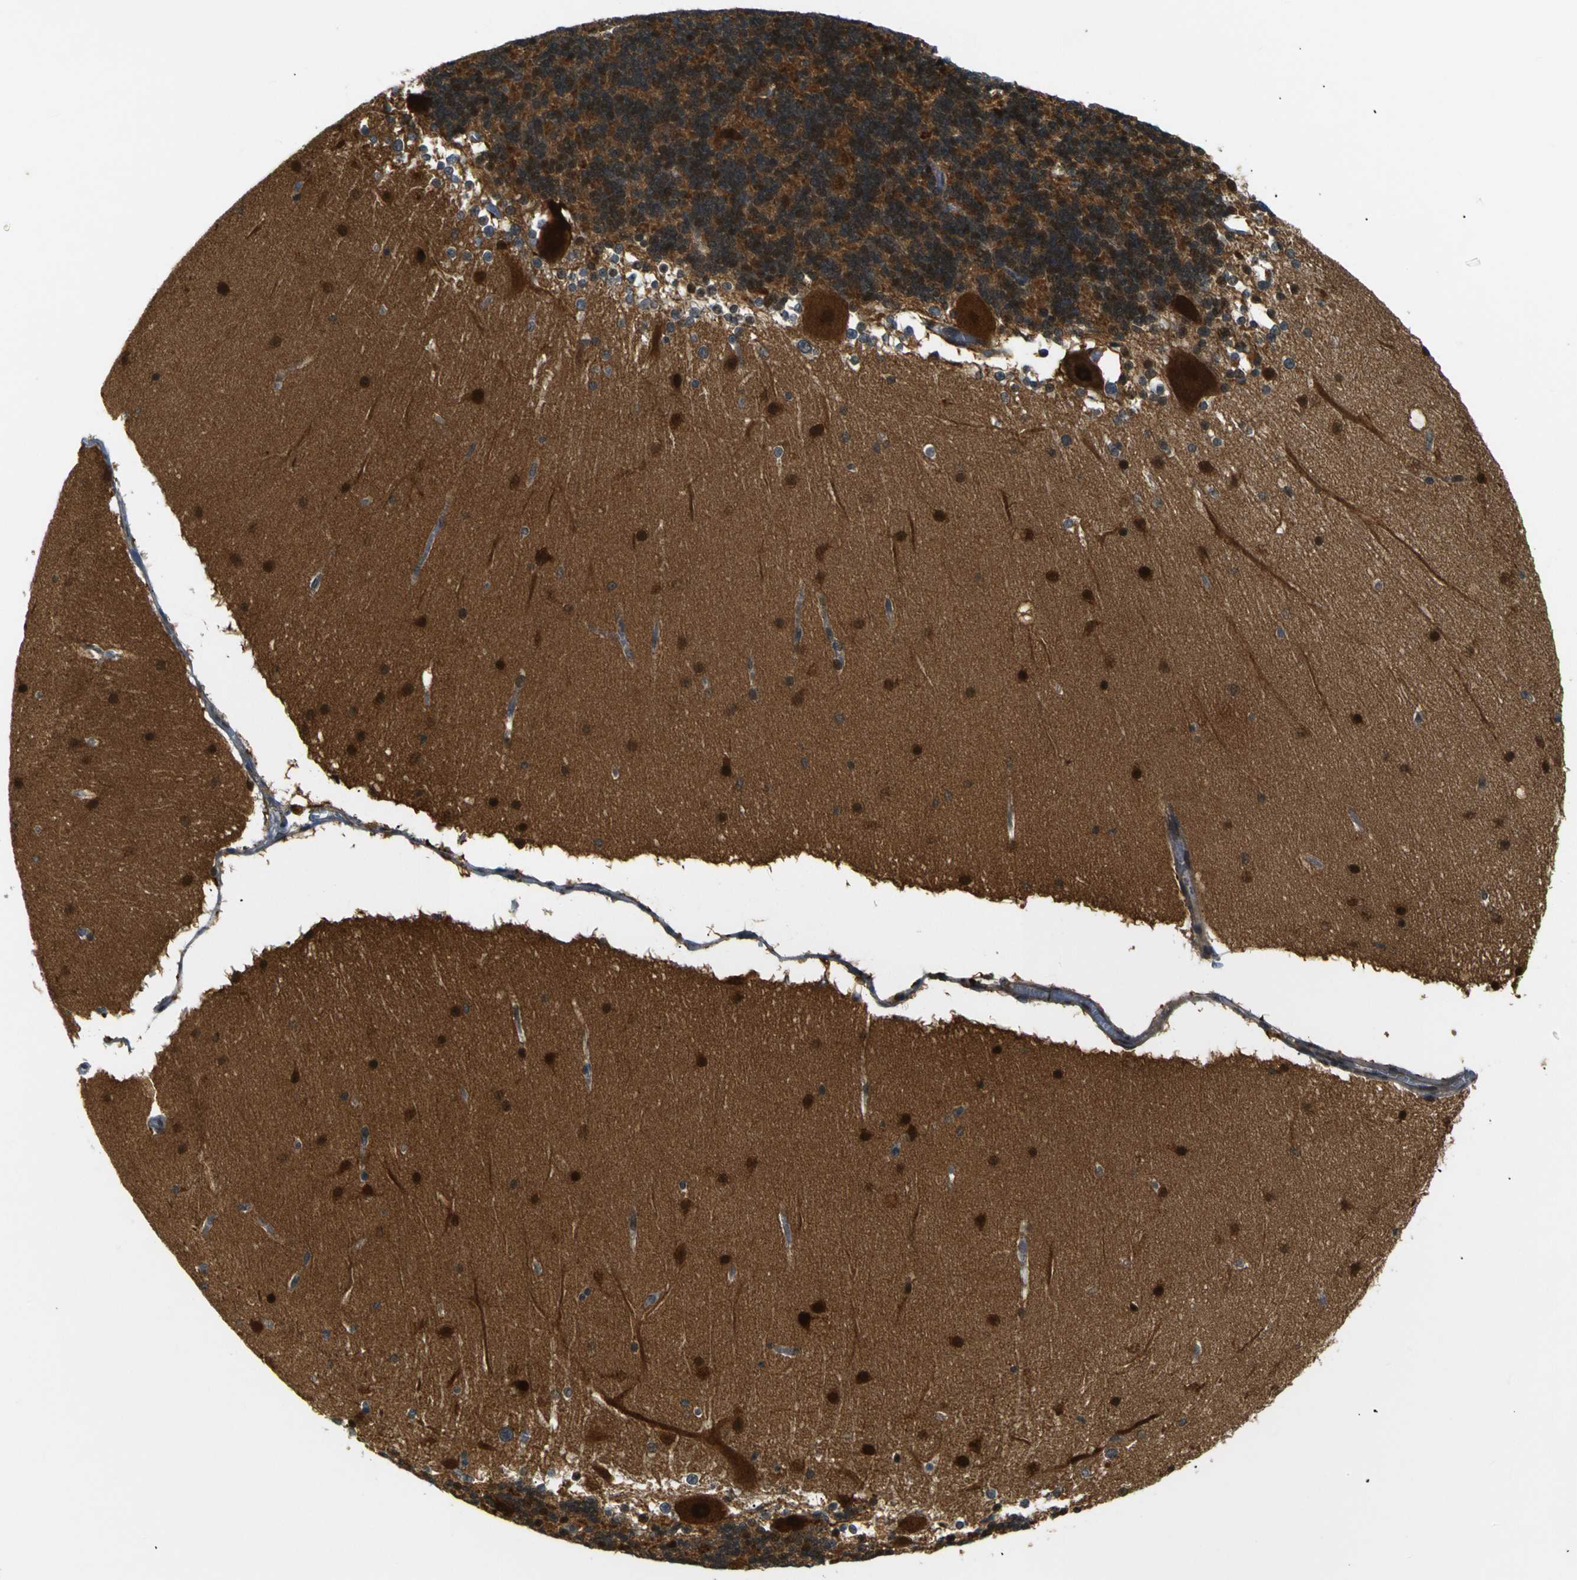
{"staining": {"intensity": "strong", "quantity": ">75%", "location": "cytoplasmic/membranous"}, "tissue": "cerebellum", "cell_type": "Cells in granular layer", "image_type": "normal", "snomed": [{"axis": "morphology", "description": "Normal tissue, NOS"}, {"axis": "topography", "description": "Cerebellum"}], "caption": "Cerebellum stained with immunohistochemistry shows strong cytoplasmic/membranous positivity in approximately >75% of cells in granular layer. Nuclei are stained in blue.", "gene": "SKP1", "patient": {"sex": "female", "age": 19}}